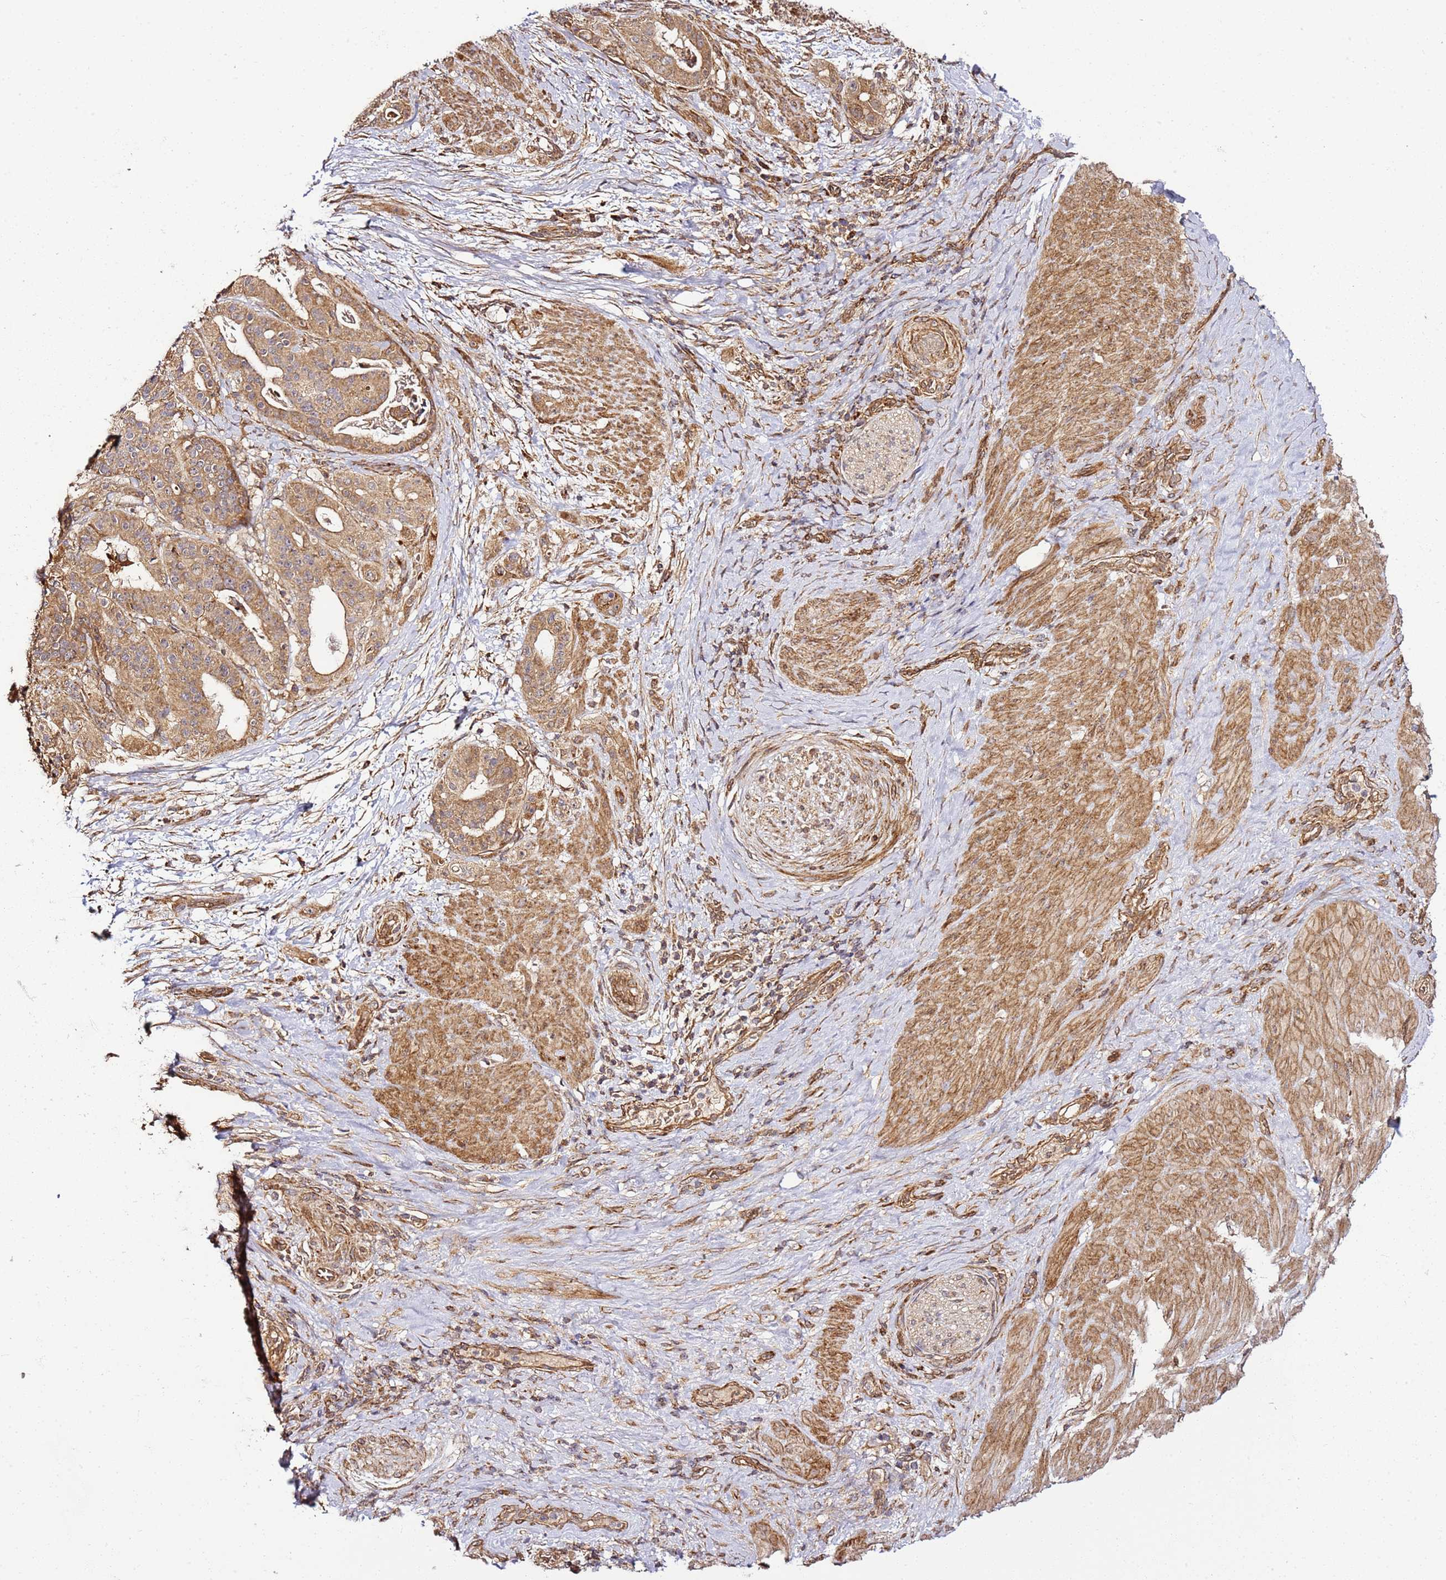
{"staining": {"intensity": "moderate", "quantity": ">75%", "location": "cytoplasmic/membranous"}, "tissue": "stomach cancer", "cell_type": "Tumor cells", "image_type": "cancer", "snomed": [{"axis": "morphology", "description": "Adenocarcinoma, NOS"}, {"axis": "topography", "description": "Stomach"}], "caption": "DAB immunohistochemical staining of human adenocarcinoma (stomach) exhibits moderate cytoplasmic/membranous protein positivity in approximately >75% of tumor cells.", "gene": "TM2D2", "patient": {"sex": "male", "age": 48}}